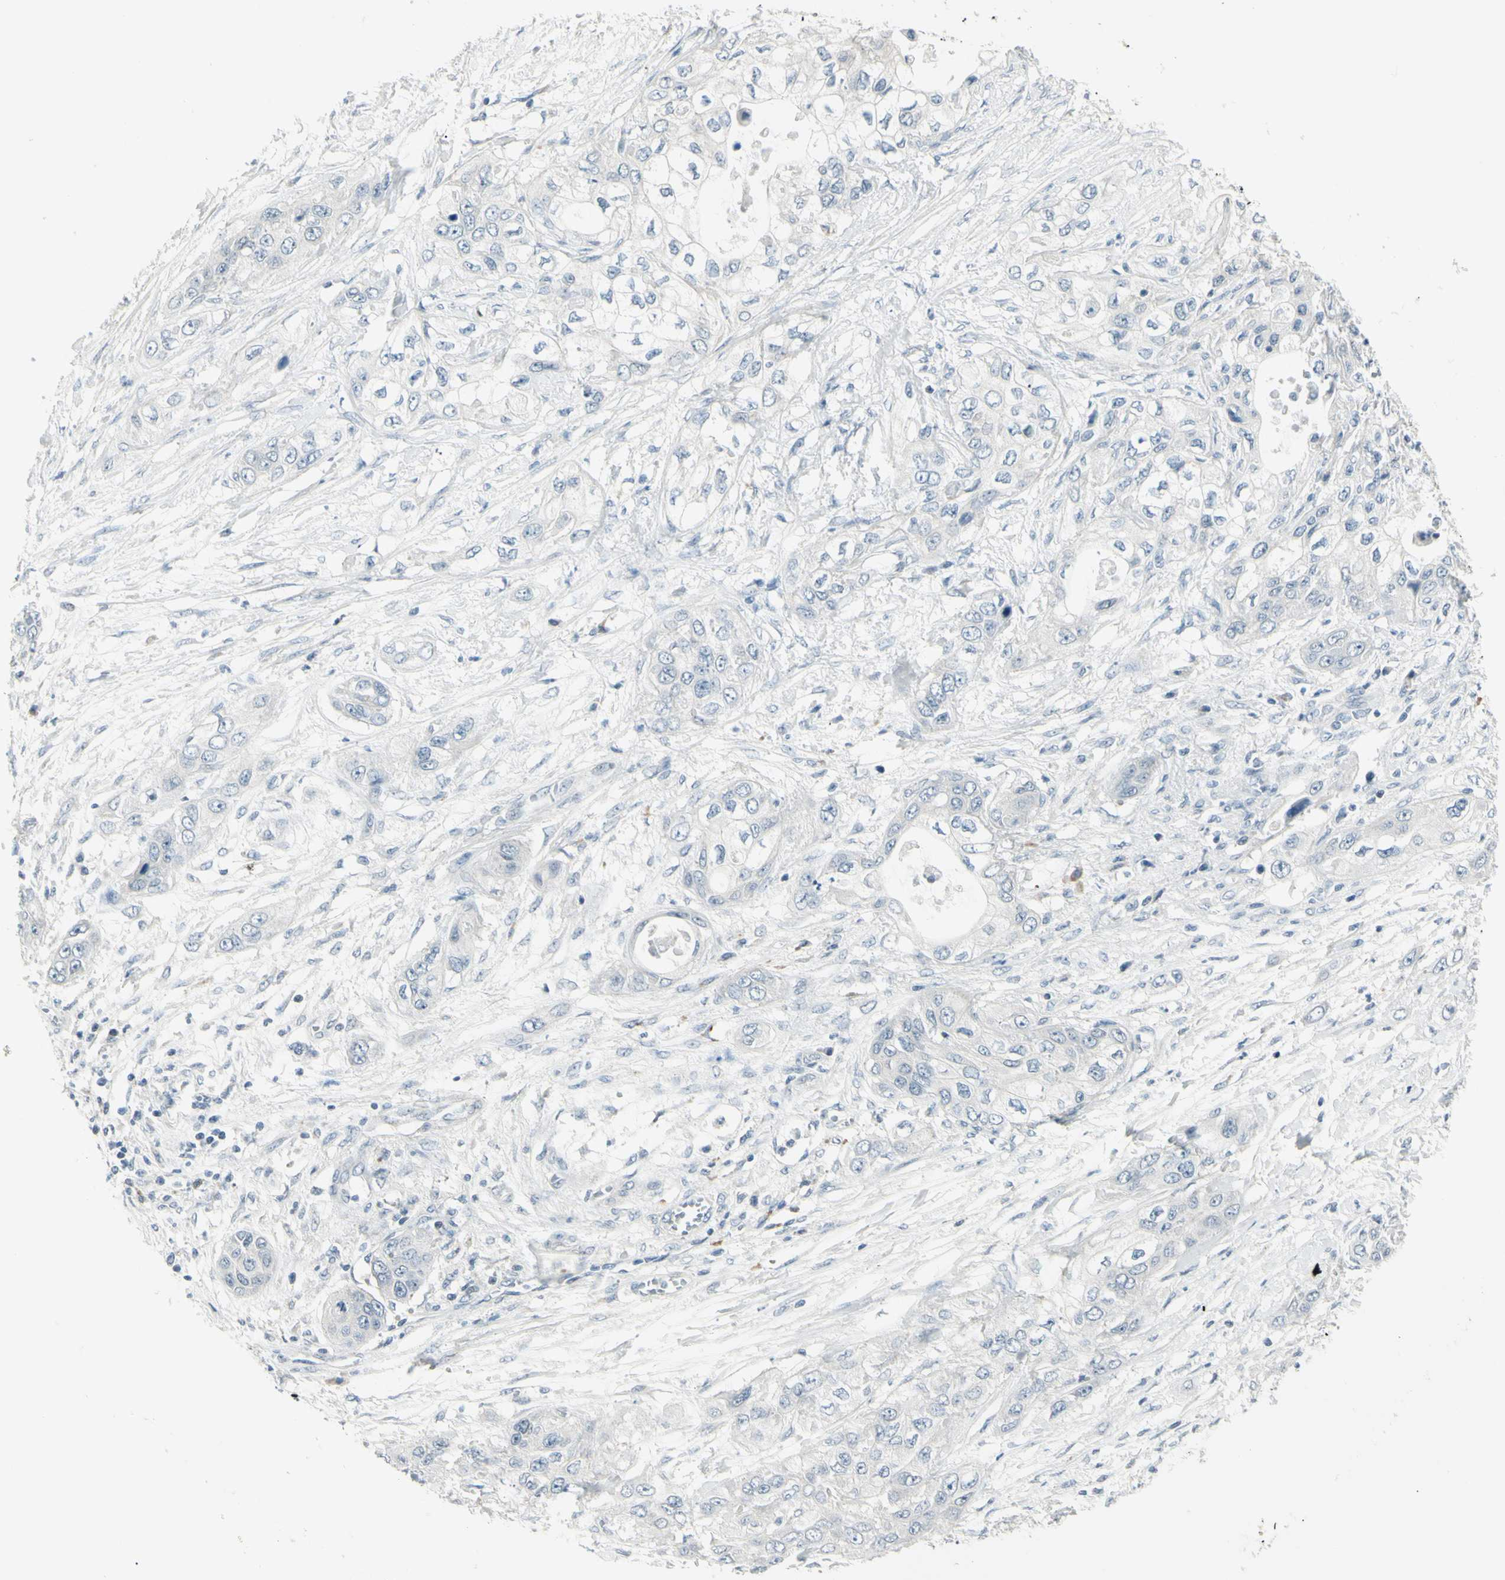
{"staining": {"intensity": "negative", "quantity": "none", "location": "none"}, "tissue": "pancreatic cancer", "cell_type": "Tumor cells", "image_type": "cancer", "snomed": [{"axis": "morphology", "description": "Adenocarcinoma, NOS"}, {"axis": "topography", "description": "Pancreas"}], "caption": "The image reveals no staining of tumor cells in pancreatic adenocarcinoma. The staining was performed using DAB to visualize the protein expression in brown, while the nuclei were stained in blue with hematoxylin (Magnification: 20x).", "gene": "SH3GL2", "patient": {"sex": "female", "age": 70}}